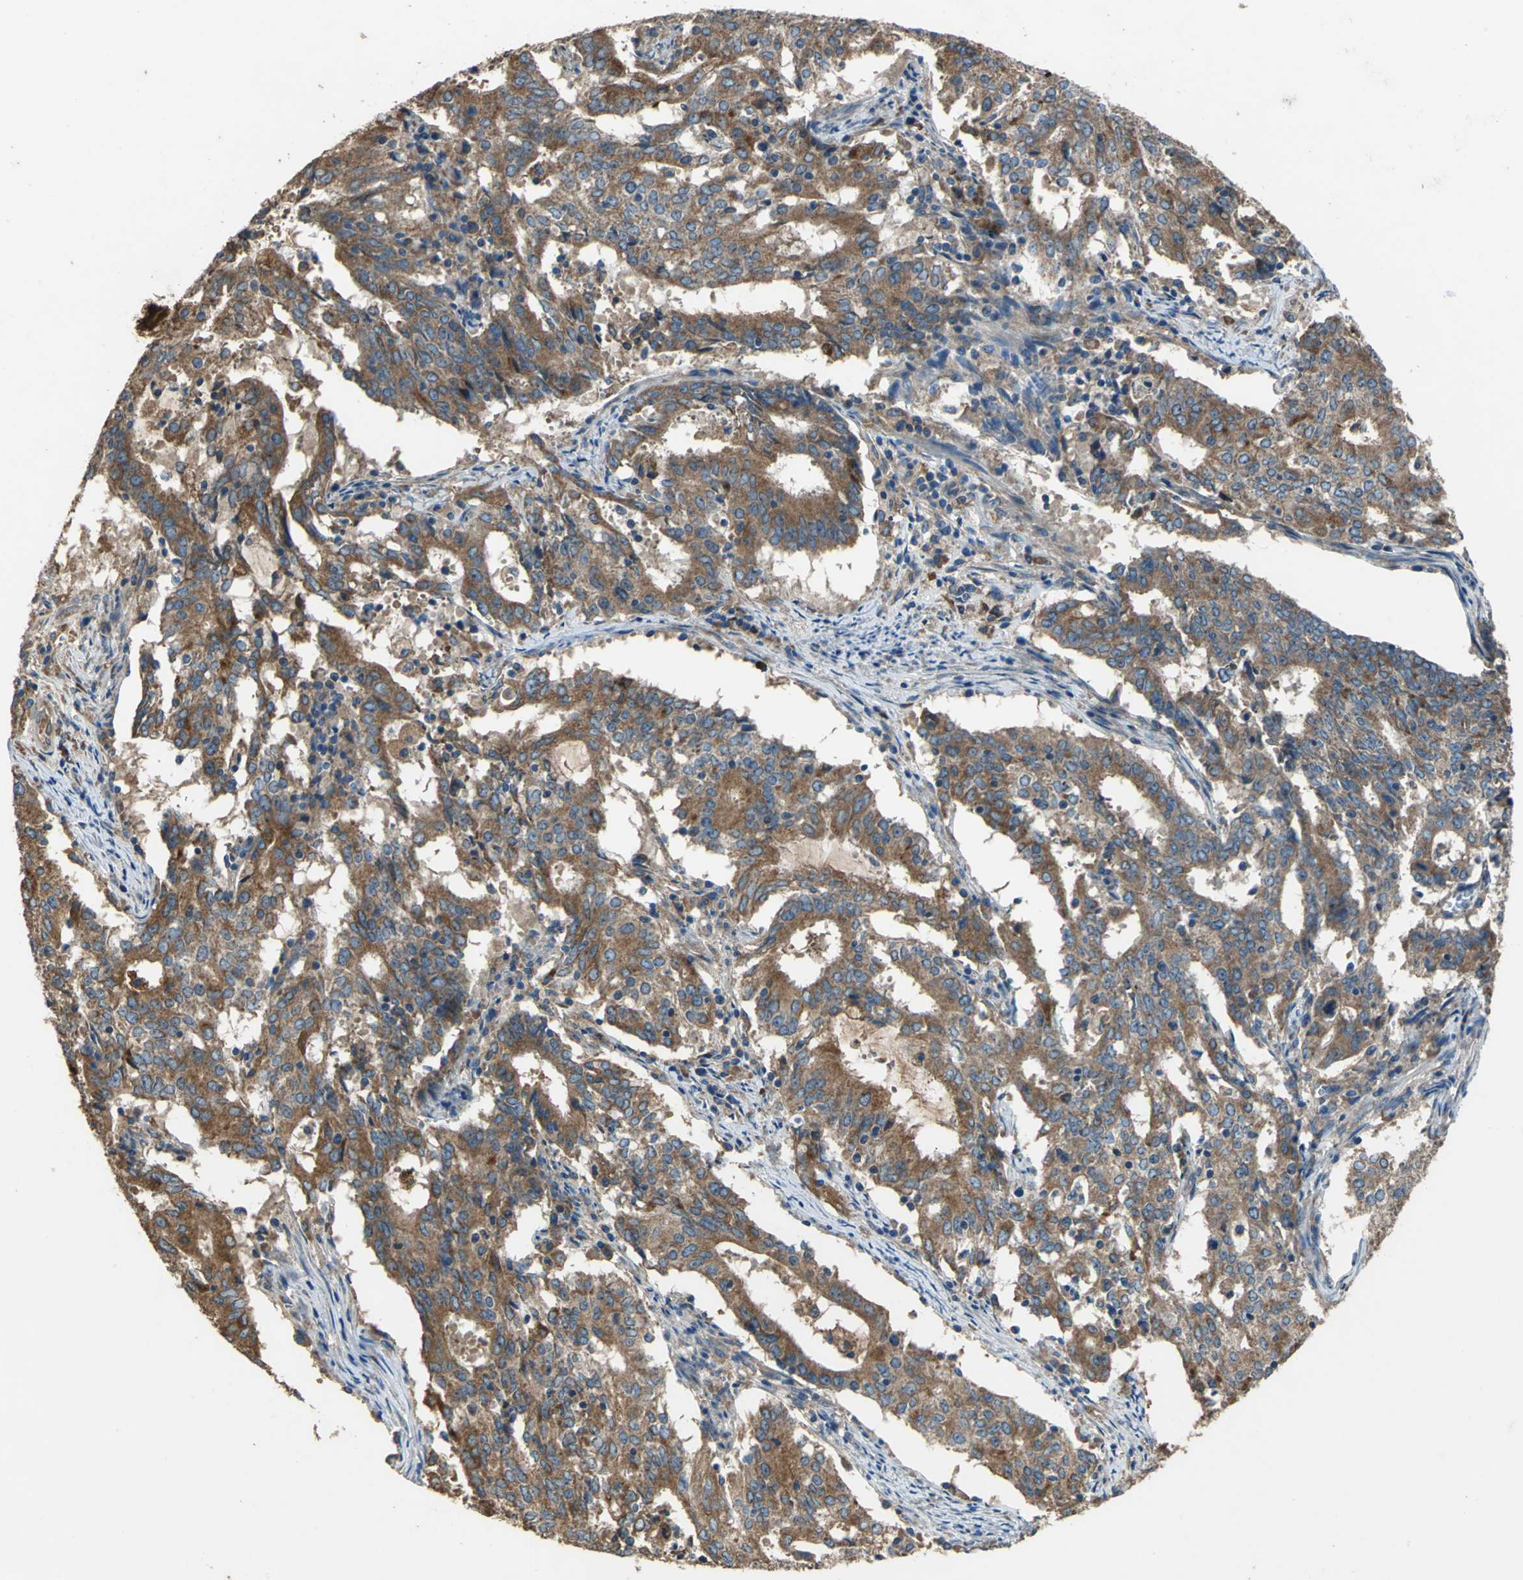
{"staining": {"intensity": "moderate", "quantity": ">75%", "location": "cytoplasmic/membranous"}, "tissue": "cervical cancer", "cell_type": "Tumor cells", "image_type": "cancer", "snomed": [{"axis": "morphology", "description": "Adenocarcinoma, NOS"}, {"axis": "topography", "description": "Cervix"}], "caption": "The histopathology image exhibits a brown stain indicating the presence of a protein in the cytoplasmic/membranous of tumor cells in cervical cancer.", "gene": "HEPH", "patient": {"sex": "female", "age": 44}}